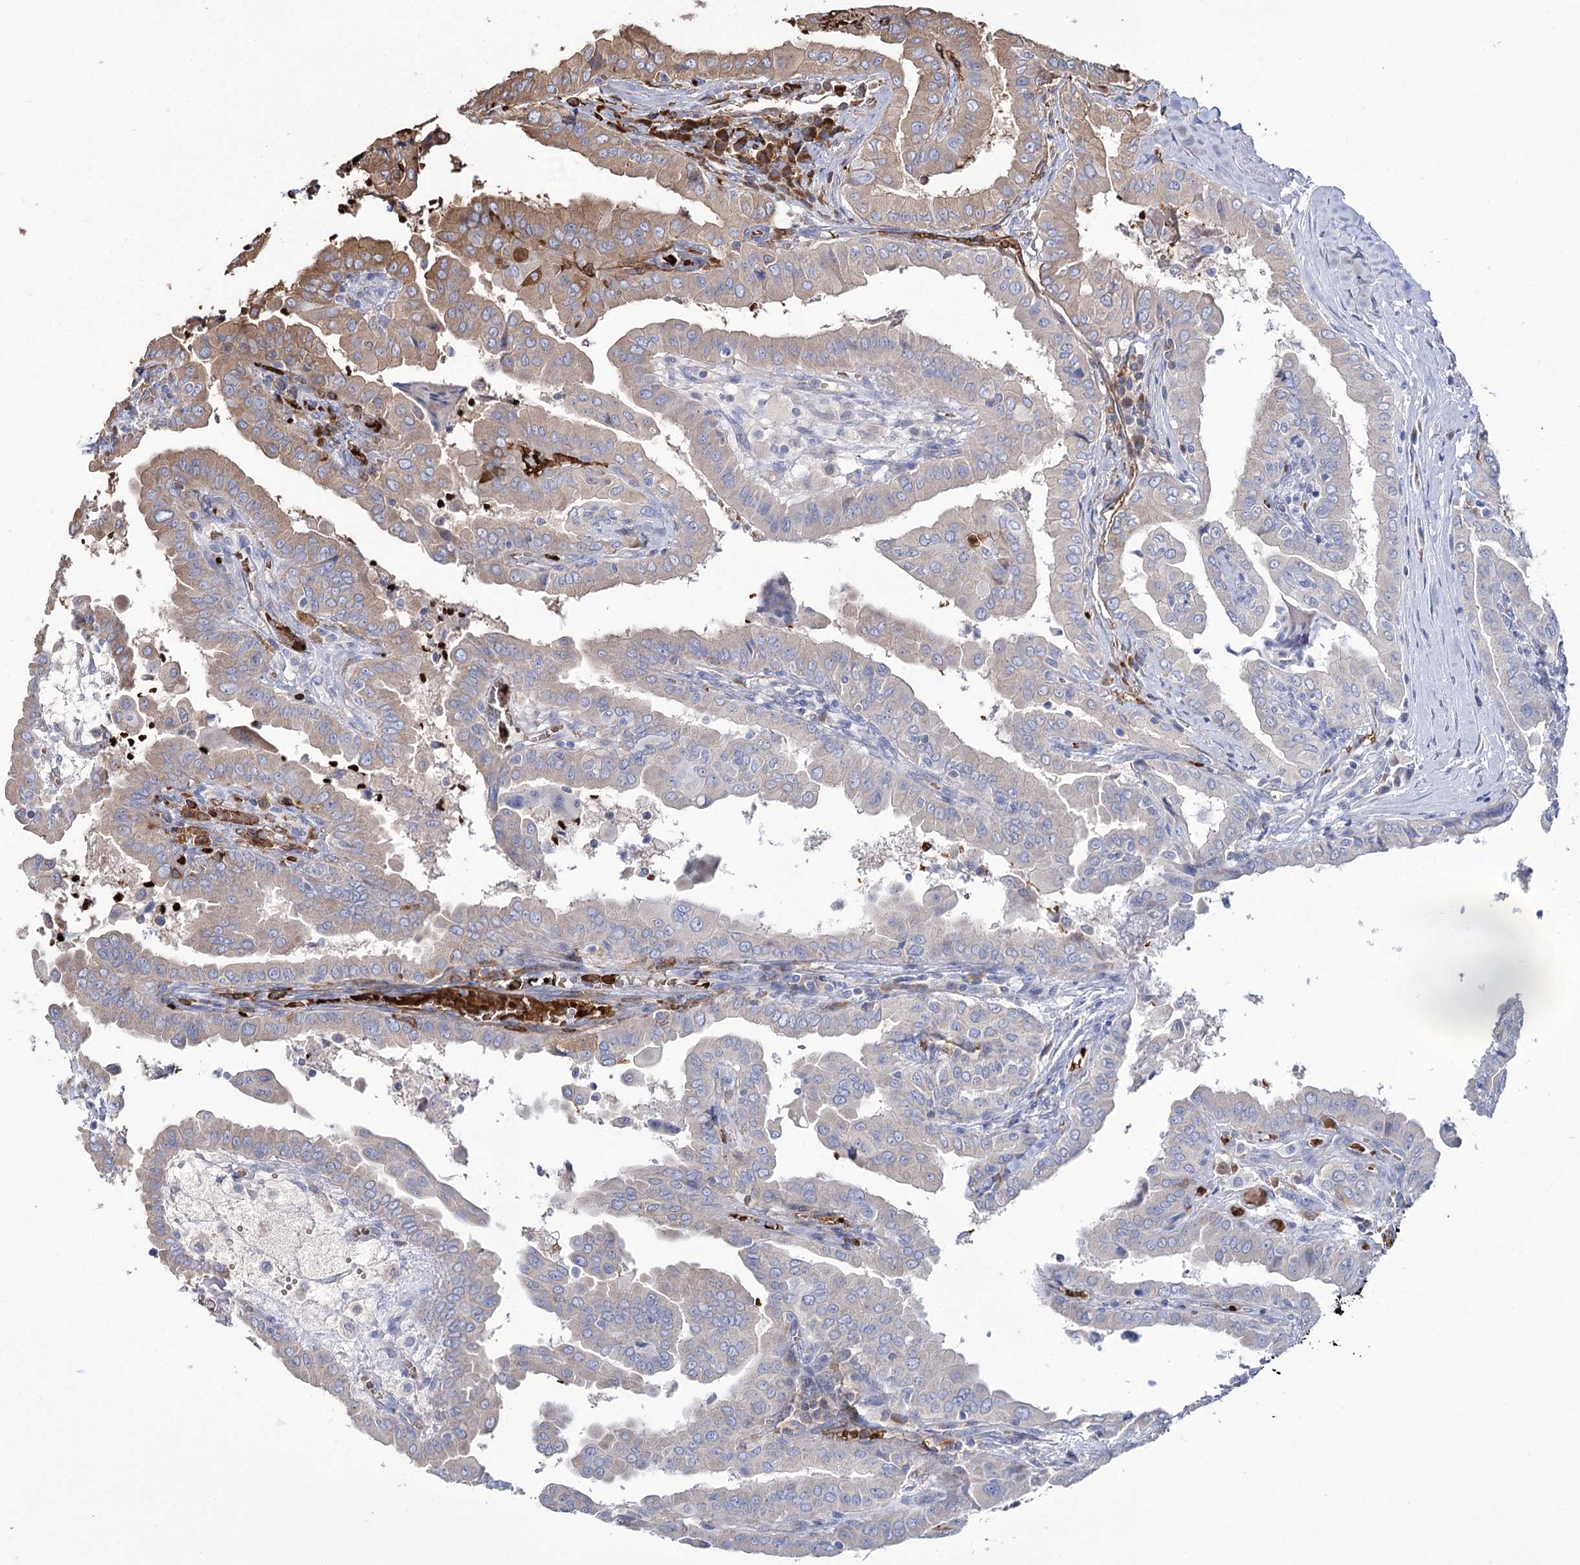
{"staining": {"intensity": "moderate", "quantity": "<25%", "location": "cytoplasmic/membranous"}, "tissue": "thyroid cancer", "cell_type": "Tumor cells", "image_type": "cancer", "snomed": [{"axis": "morphology", "description": "Papillary adenocarcinoma, NOS"}, {"axis": "topography", "description": "Thyroid gland"}], "caption": "Protein staining by immunohistochemistry exhibits moderate cytoplasmic/membranous staining in approximately <25% of tumor cells in thyroid cancer.", "gene": "GBF1", "patient": {"sex": "male", "age": 33}}